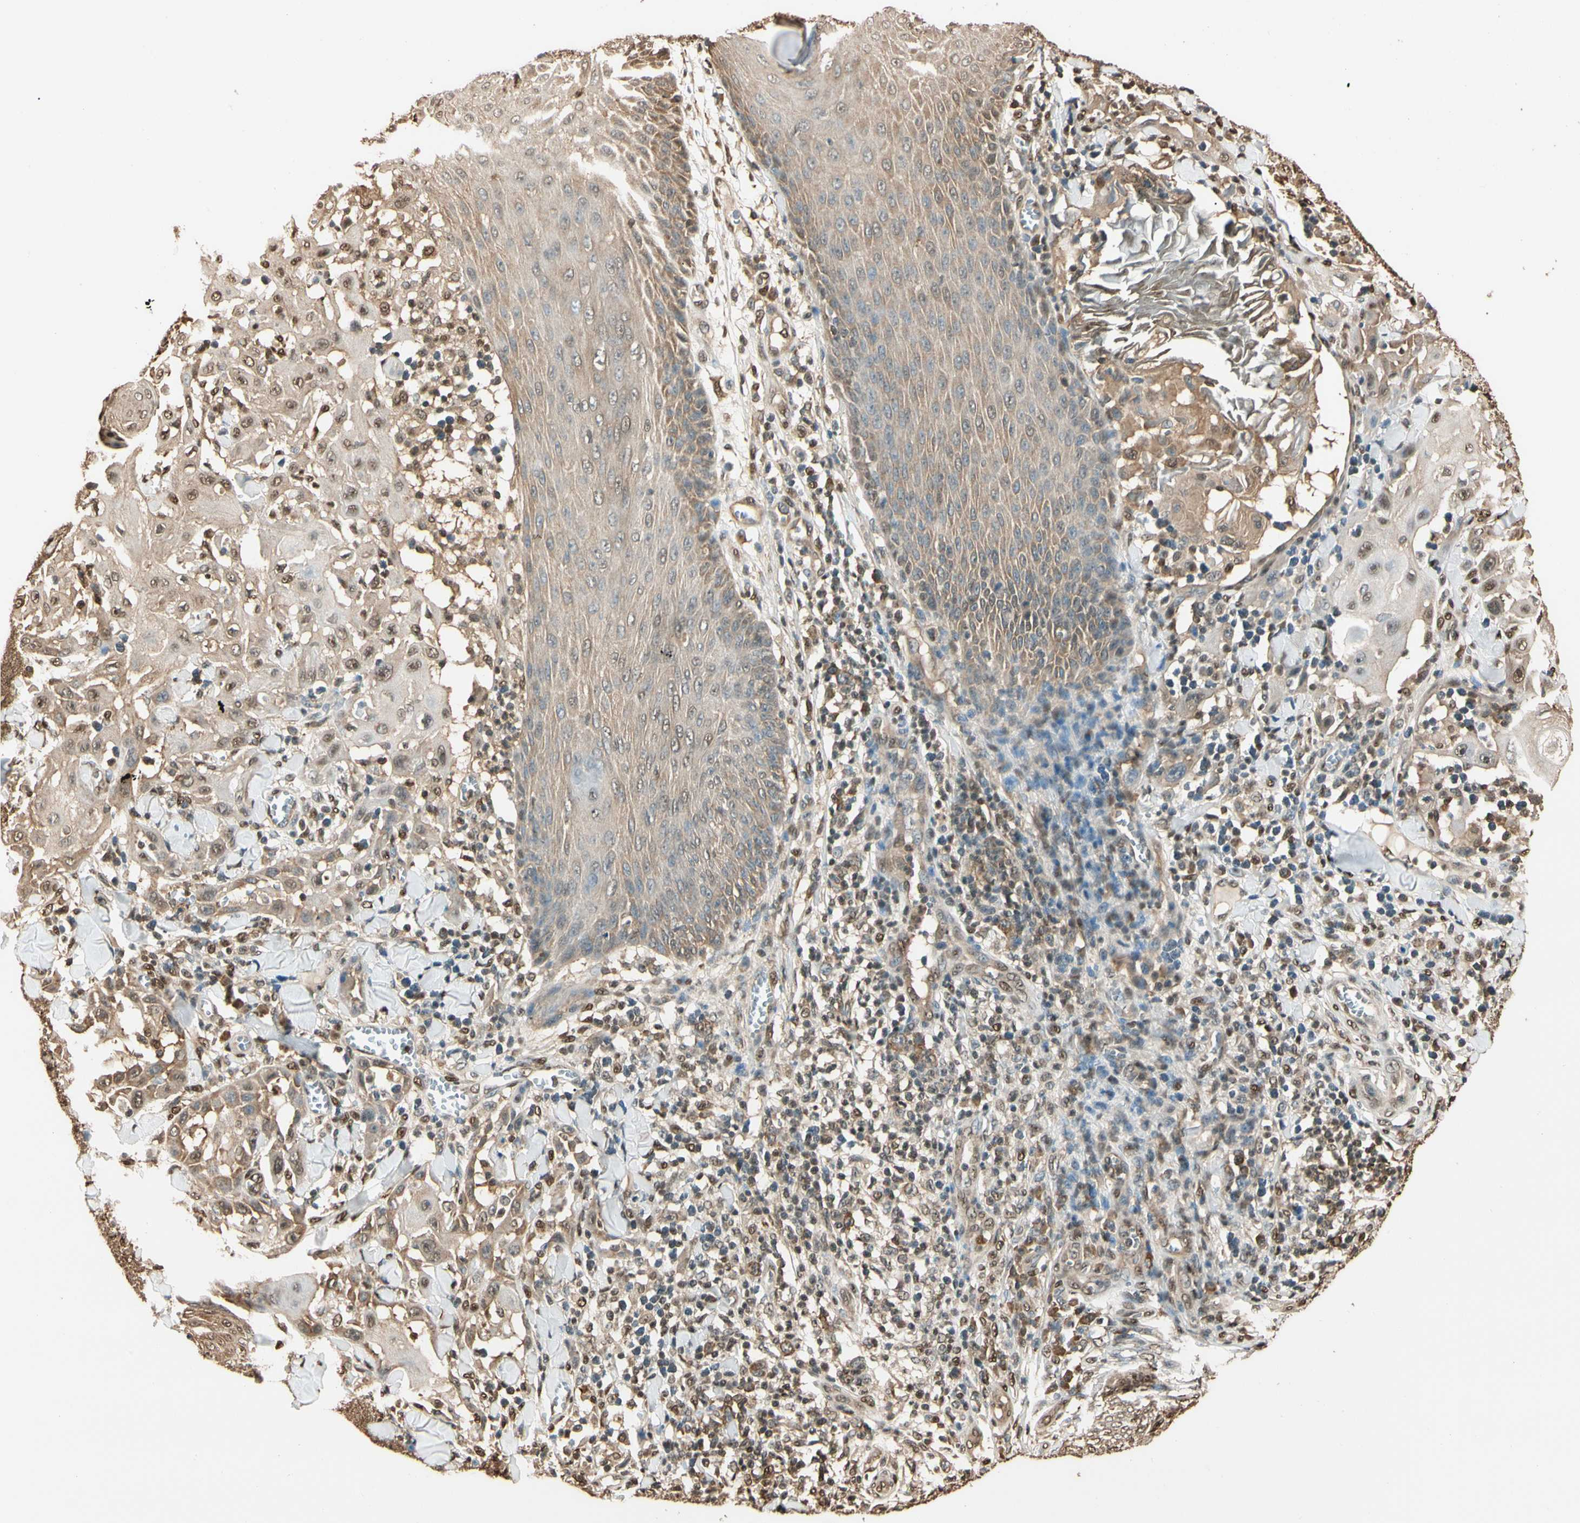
{"staining": {"intensity": "weak", "quantity": ">75%", "location": "cytoplasmic/membranous,nuclear"}, "tissue": "skin cancer", "cell_type": "Tumor cells", "image_type": "cancer", "snomed": [{"axis": "morphology", "description": "Squamous cell carcinoma, NOS"}, {"axis": "topography", "description": "Skin"}], "caption": "A low amount of weak cytoplasmic/membranous and nuclear positivity is appreciated in about >75% of tumor cells in skin cancer (squamous cell carcinoma) tissue.", "gene": "PNCK", "patient": {"sex": "male", "age": 24}}